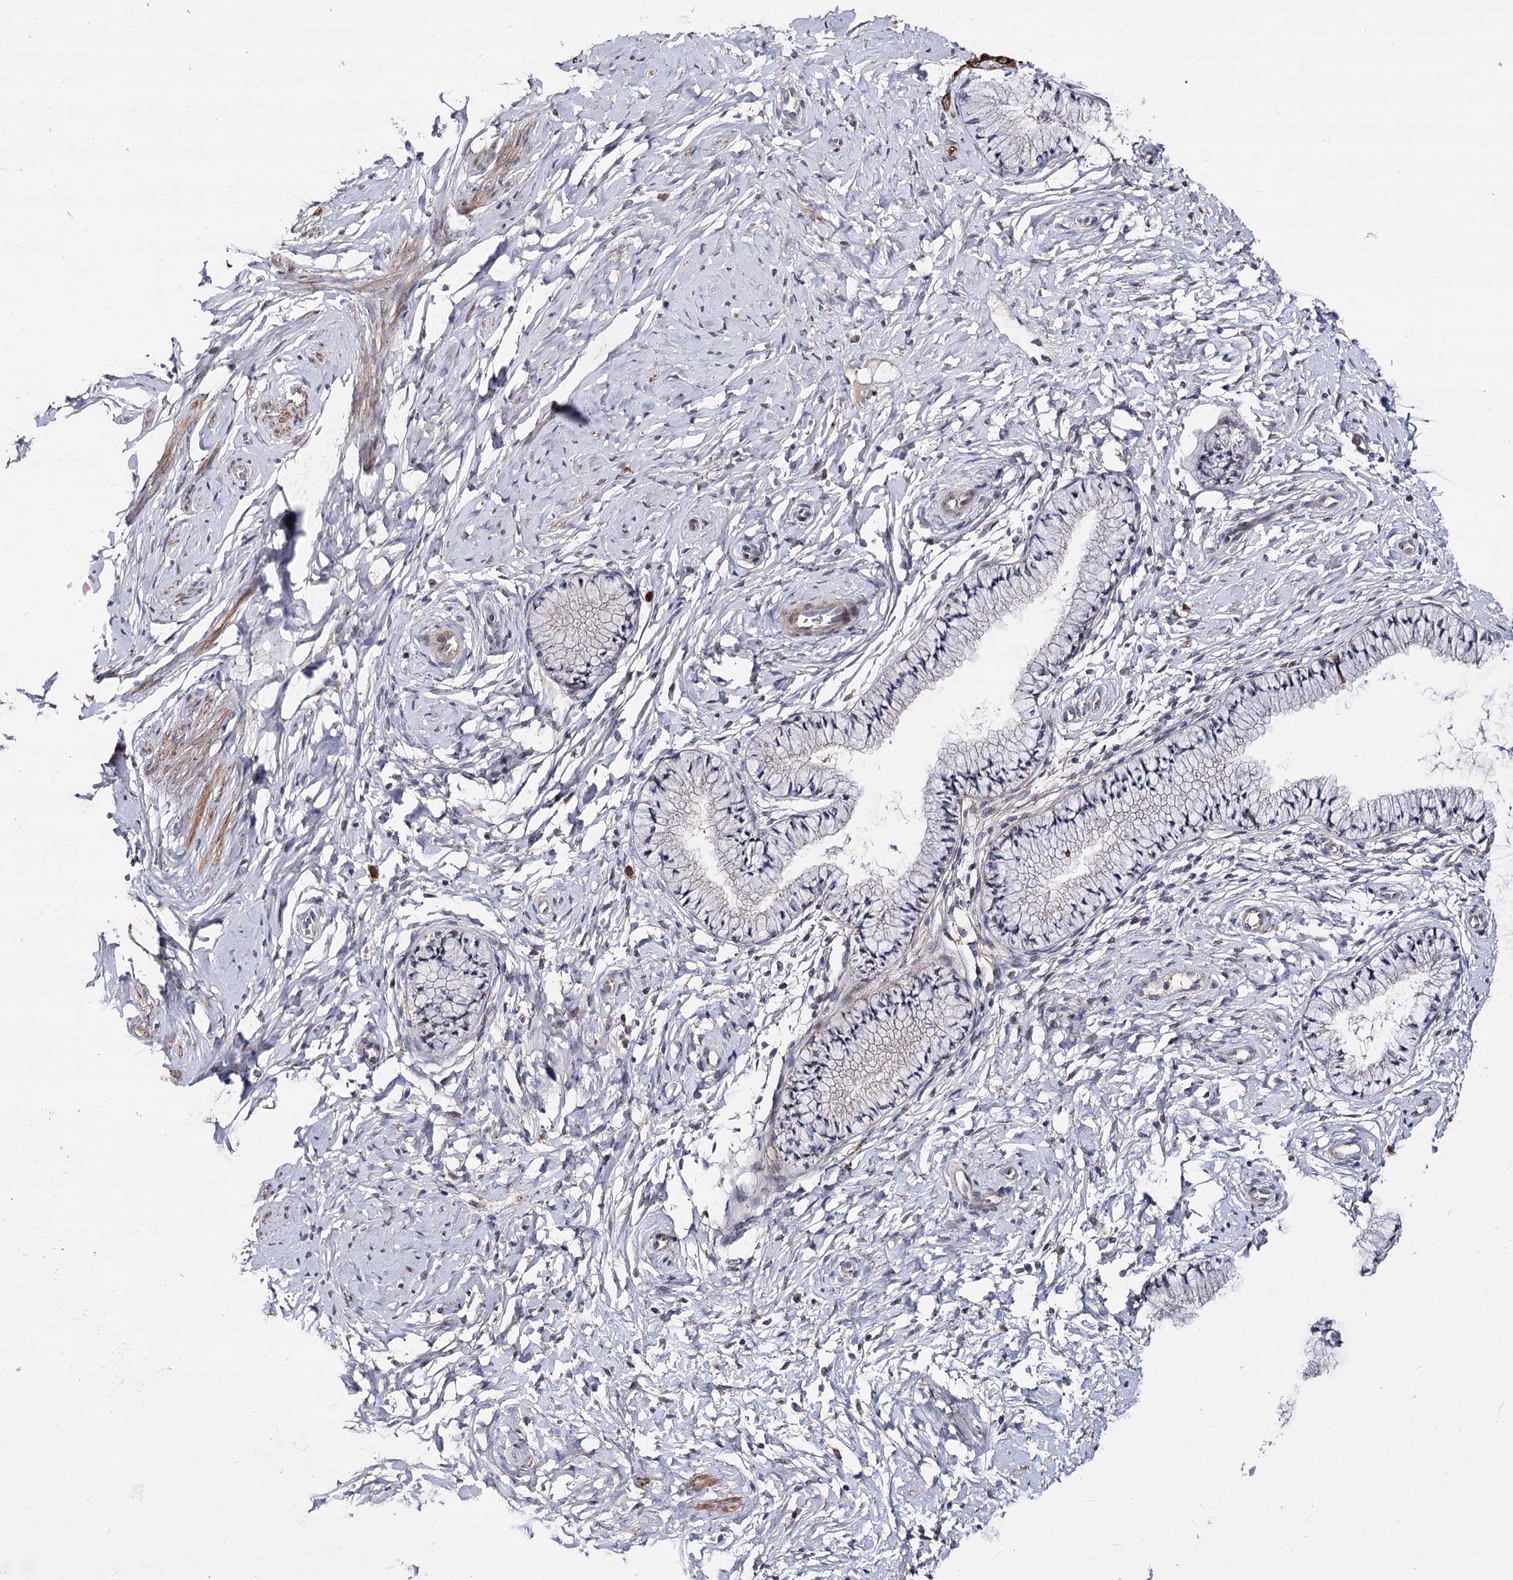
{"staining": {"intensity": "weak", "quantity": "25%-75%", "location": "cytoplasmic/membranous"}, "tissue": "cervix", "cell_type": "Glandular cells", "image_type": "normal", "snomed": [{"axis": "morphology", "description": "Normal tissue, NOS"}, {"axis": "topography", "description": "Cervix"}], "caption": "Unremarkable cervix demonstrates weak cytoplasmic/membranous staining in approximately 25%-75% of glandular cells Nuclei are stained in blue..", "gene": "MINDY3", "patient": {"sex": "female", "age": 33}}